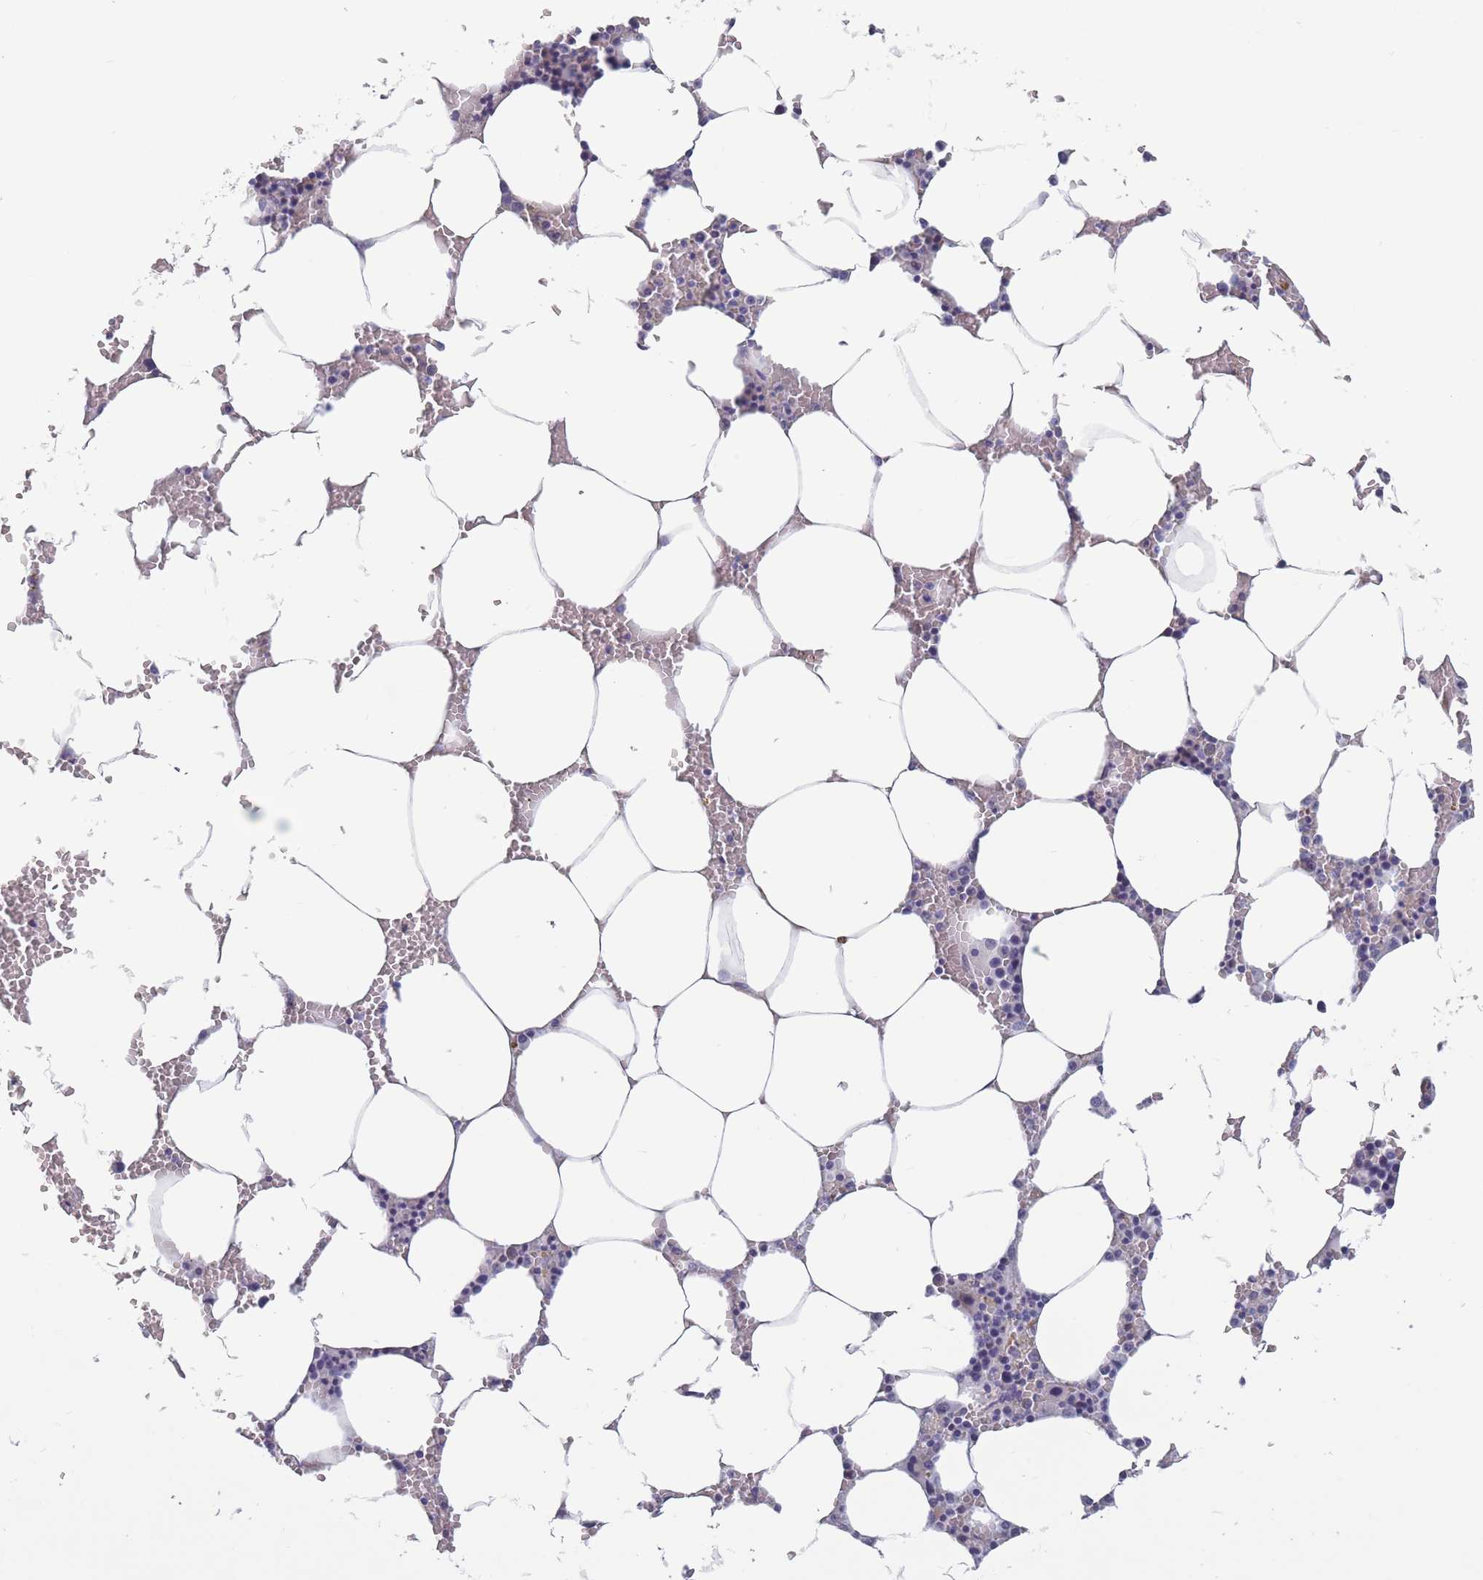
{"staining": {"intensity": "negative", "quantity": "none", "location": "none"}, "tissue": "bone marrow", "cell_type": "Hematopoietic cells", "image_type": "normal", "snomed": [{"axis": "morphology", "description": "Normal tissue, NOS"}, {"axis": "topography", "description": "Bone marrow"}], "caption": "Bone marrow was stained to show a protein in brown. There is no significant expression in hematopoietic cells. (DAB immunohistochemistry (IHC), high magnification).", "gene": "OR4C5", "patient": {"sex": "male", "age": 70}}